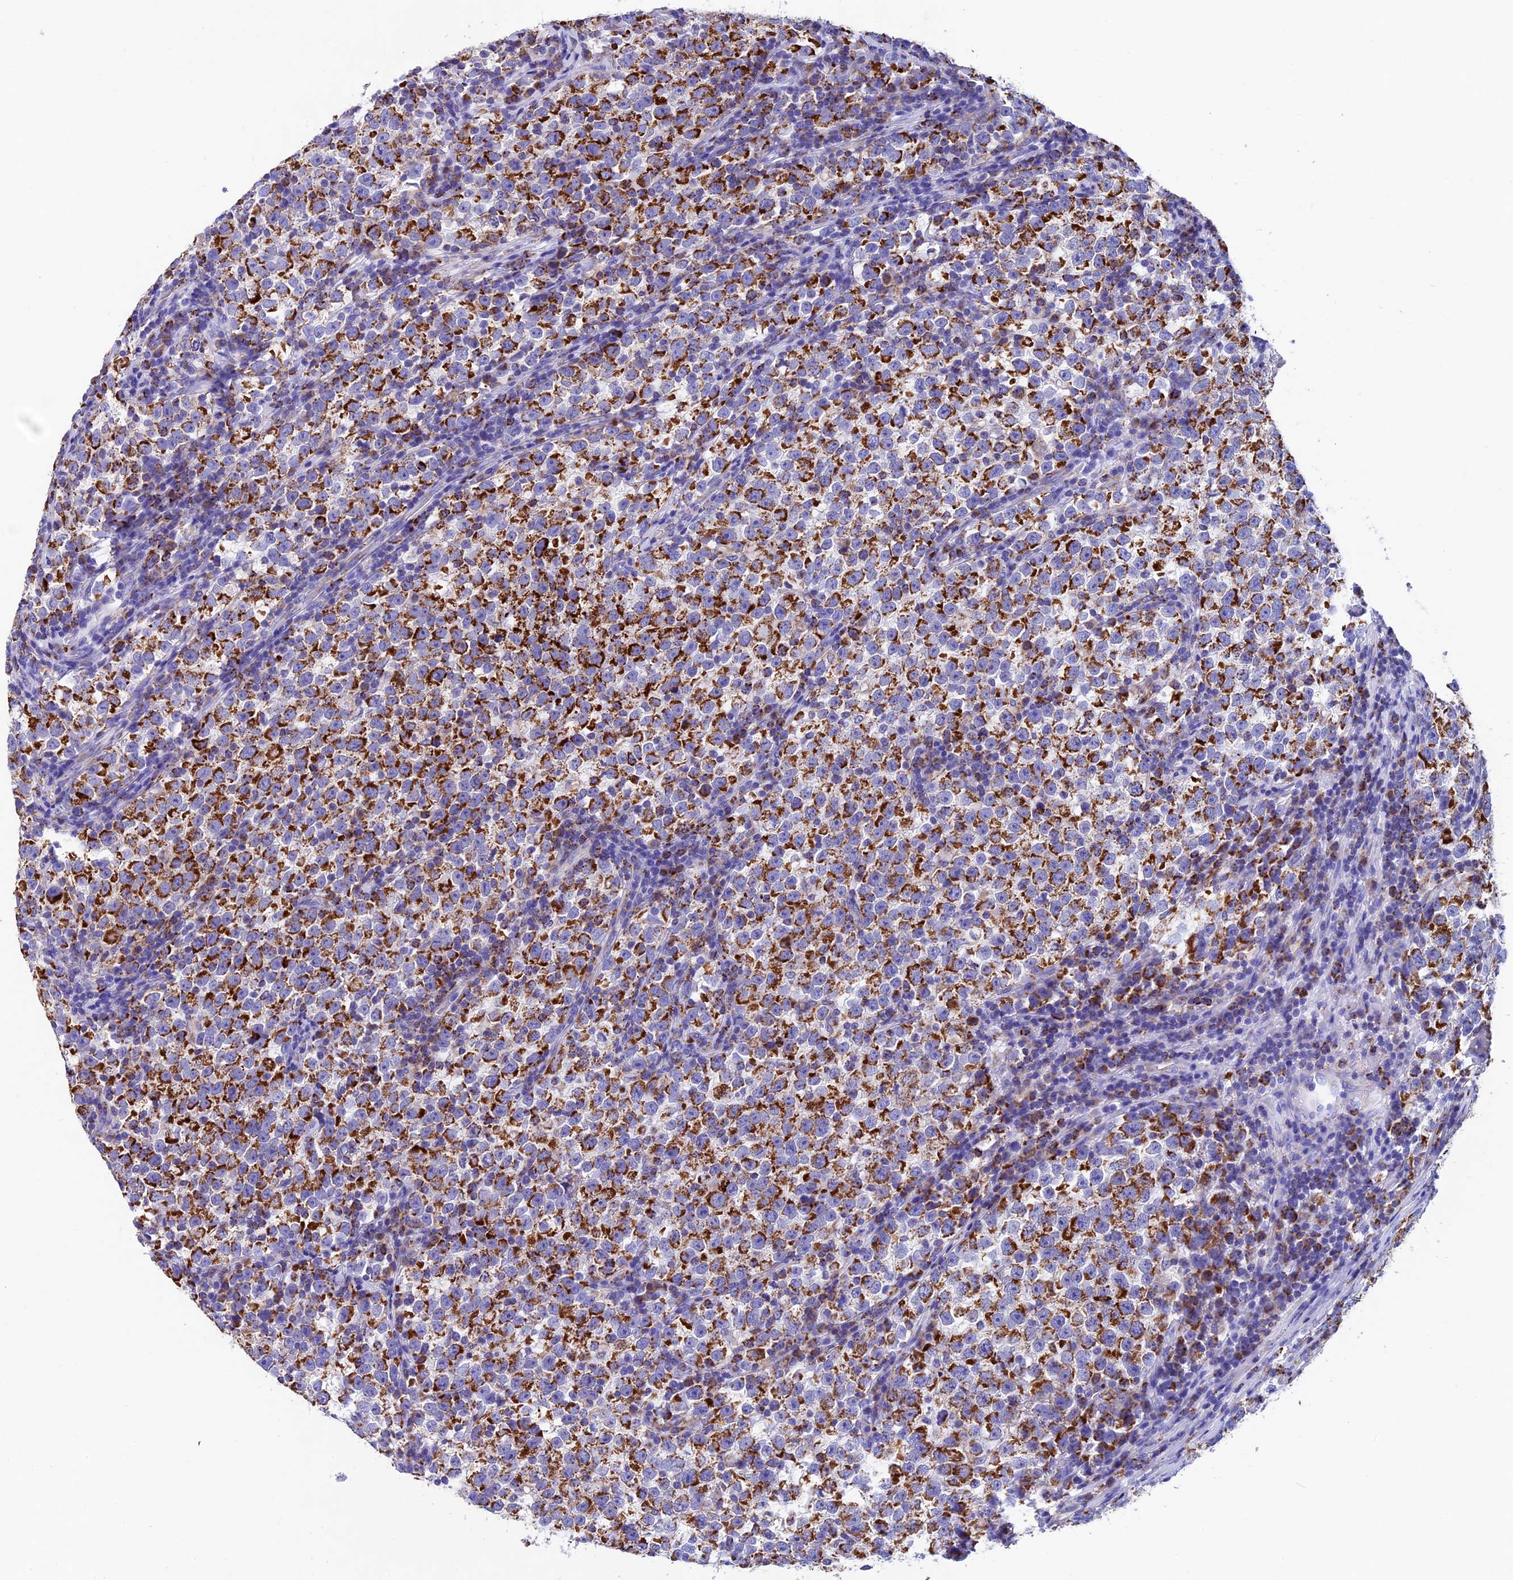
{"staining": {"intensity": "strong", "quantity": ">75%", "location": "cytoplasmic/membranous"}, "tissue": "testis cancer", "cell_type": "Tumor cells", "image_type": "cancer", "snomed": [{"axis": "morphology", "description": "Normal tissue, NOS"}, {"axis": "morphology", "description": "Seminoma, NOS"}, {"axis": "topography", "description": "Testis"}], "caption": "Protein staining shows strong cytoplasmic/membranous positivity in approximately >75% of tumor cells in testis cancer (seminoma).", "gene": "SLC8B1", "patient": {"sex": "male", "age": 43}}